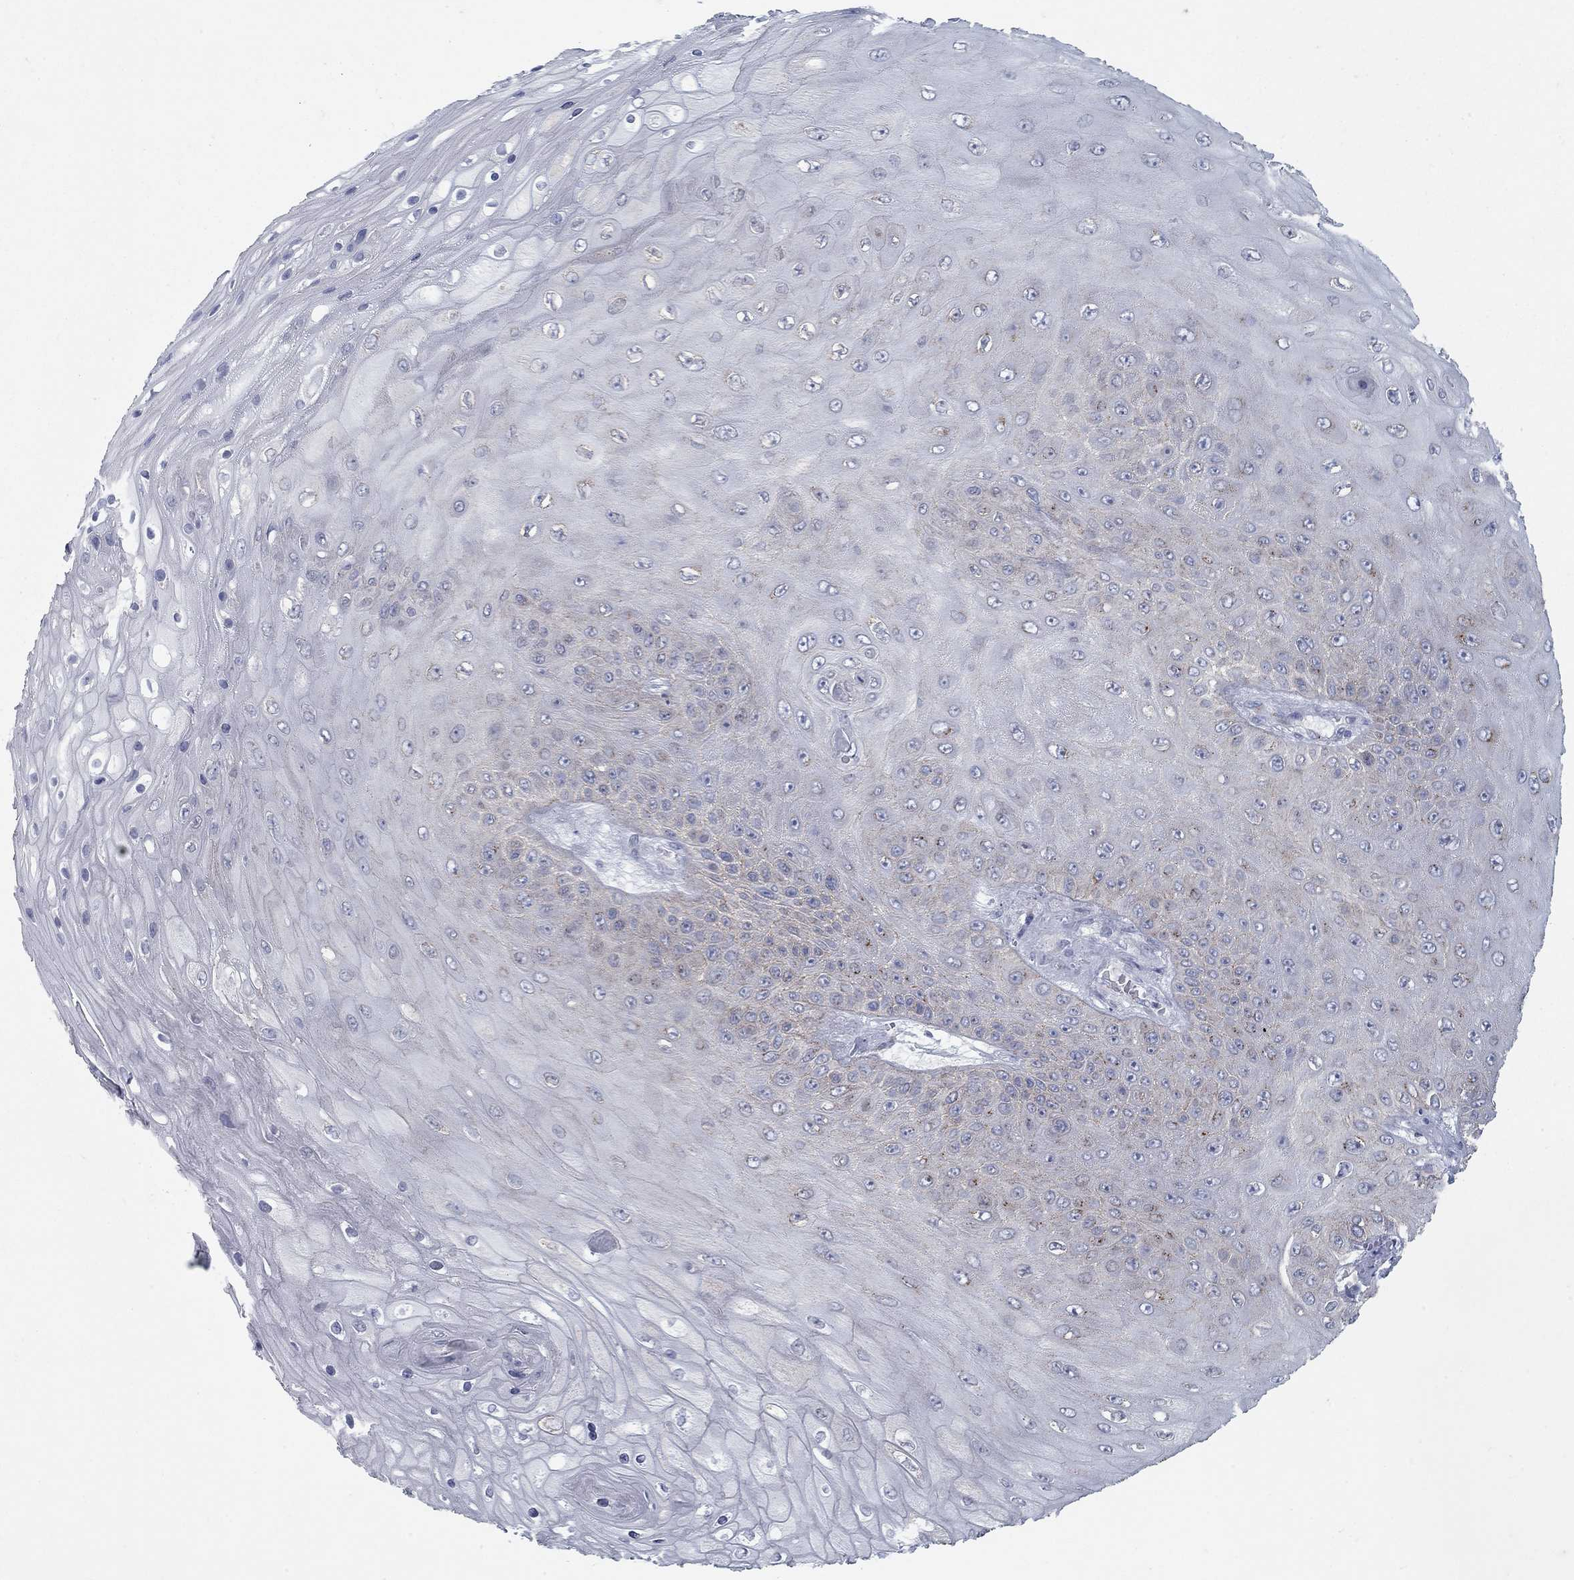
{"staining": {"intensity": "negative", "quantity": "none", "location": "none"}, "tissue": "skin cancer", "cell_type": "Tumor cells", "image_type": "cancer", "snomed": [{"axis": "morphology", "description": "Squamous cell carcinoma, NOS"}, {"axis": "topography", "description": "Skin"}], "caption": "There is no significant staining in tumor cells of skin cancer (squamous cell carcinoma).", "gene": "KIAA0319L", "patient": {"sex": "male", "age": 62}}